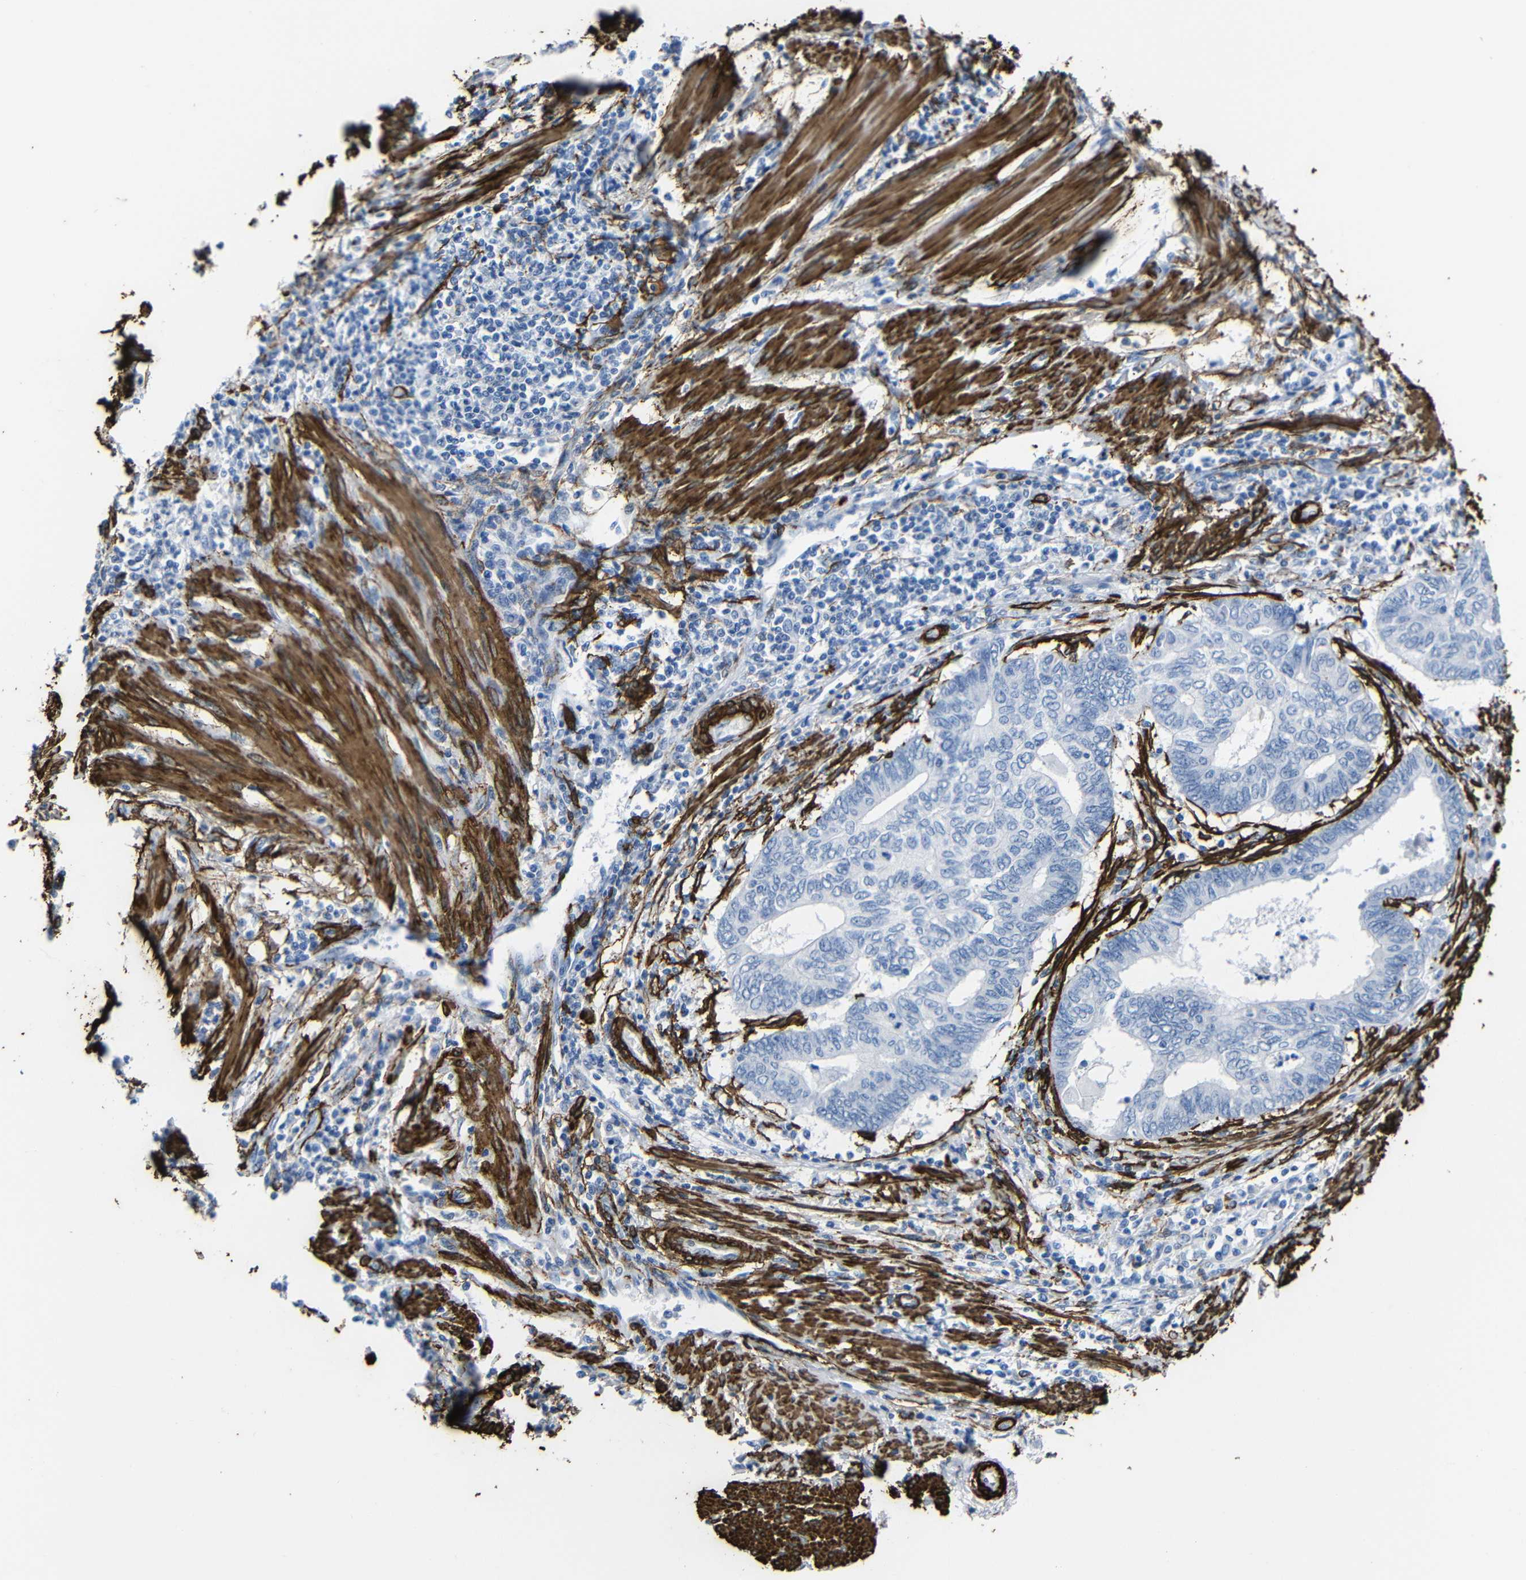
{"staining": {"intensity": "negative", "quantity": "none", "location": "none"}, "tissue": "endometrial cancer", "cell_type": "Tumor cells", "image_type": "cancer", "snomed": [{"axis": "morphology", "description": "Adenocarcinoma, NOS"}, {"axis": "topography", "description": "Uterus"}, {"axis": "topography", "description": "Endometrium"}], "caption": "Adenocarcinoma (endometrial) was stained to show a protein in brown. There is no significant expression in tumor cells.", "gene": "ACTA2", "patient": {"sex": "female", "age": 70}}